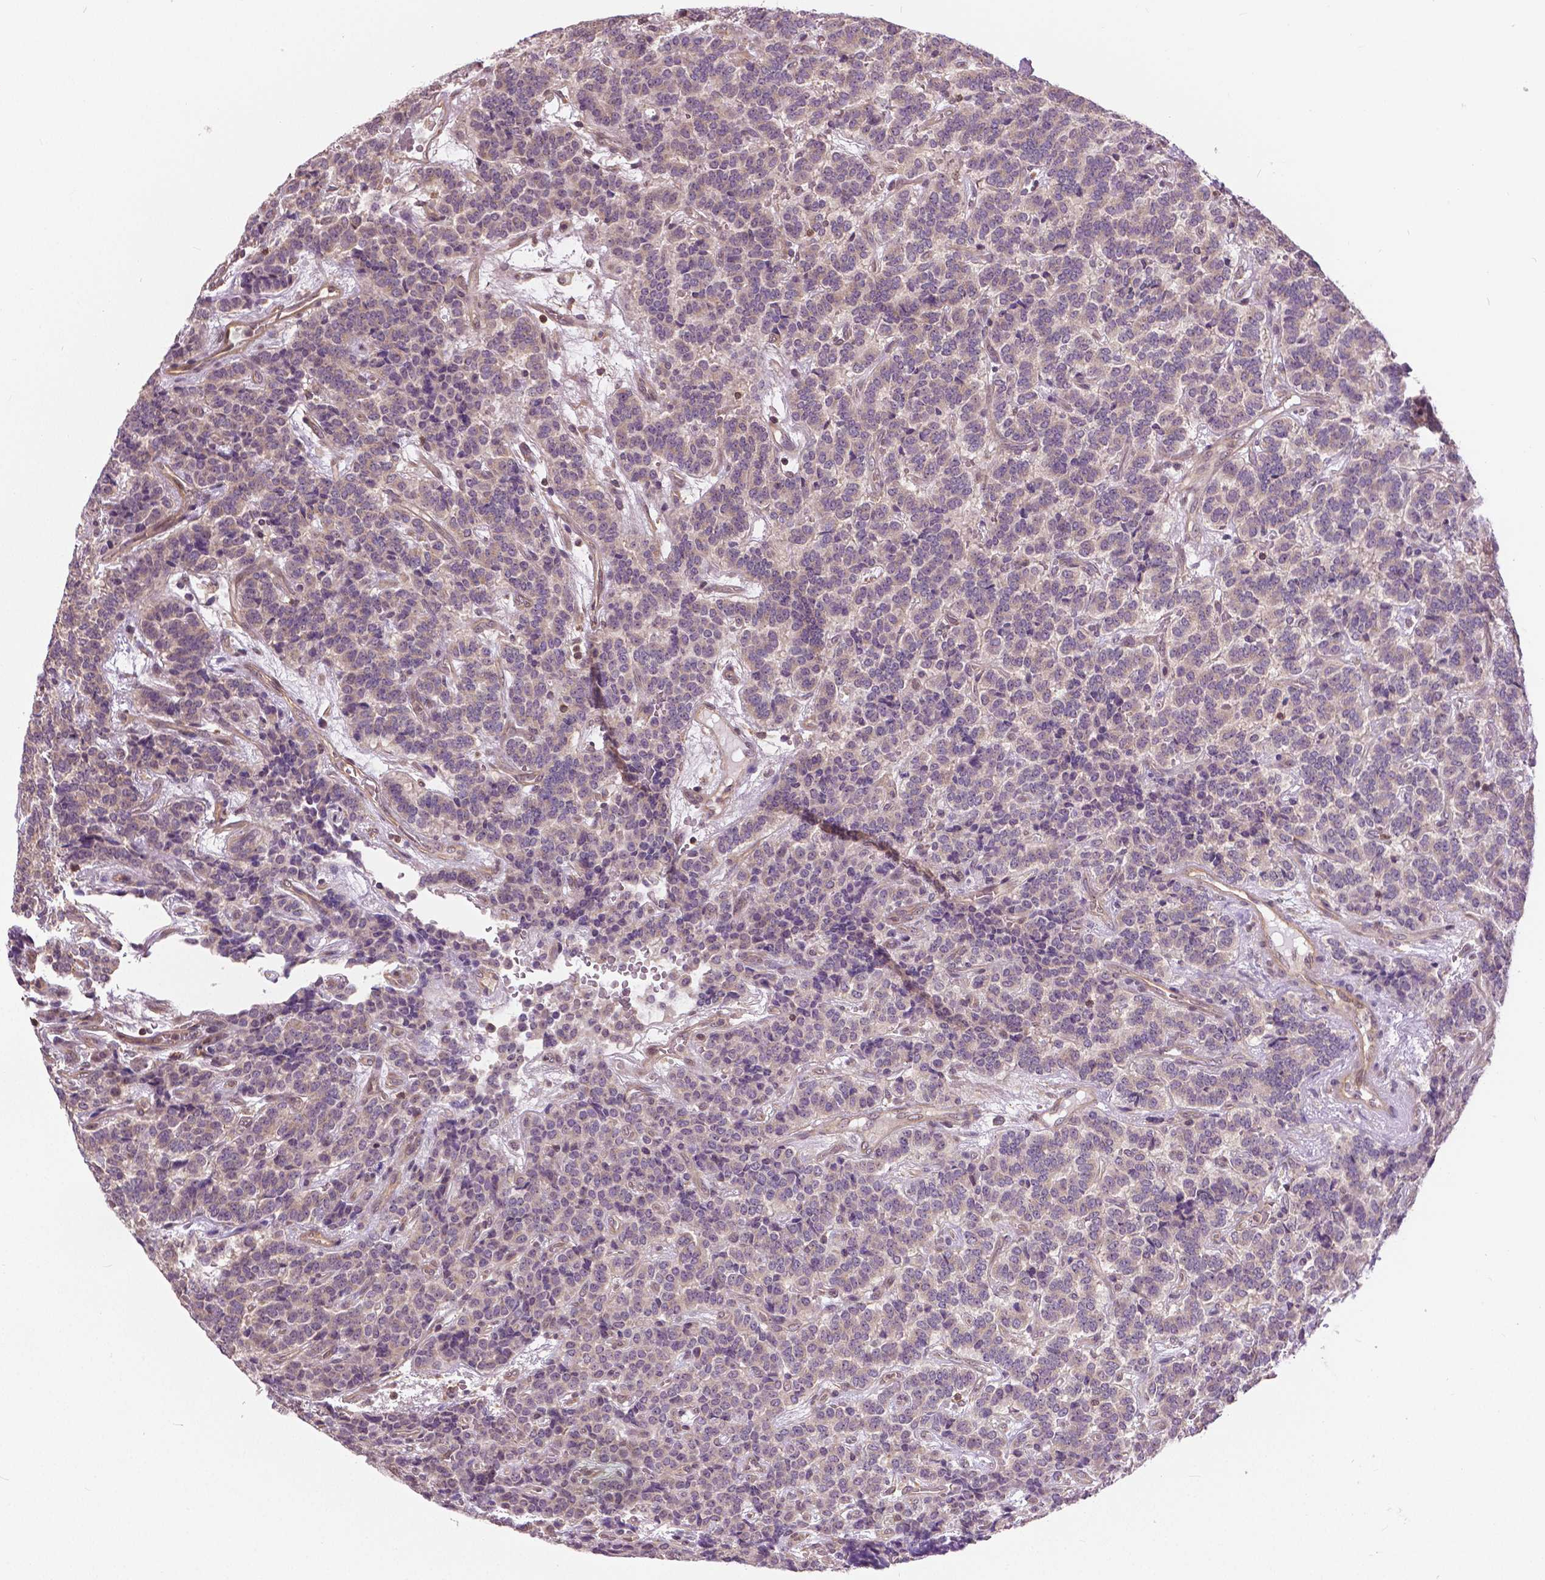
{"staining": {"intensity": "negative", "quantity": "none", "location": "none"}, "tissue": "carcinoid", "cell_type": "Tumor cells", "image_type": "cancer", "snomed": [{"axis": "morphology", "description": "Carcinoid, malignant, NOS"}, {"axis": "topography", "description": "Pancreas"}], "caption": "There is no significant expression in tumor cells of malignant carcinoid.", "gene": "ANXA13", "patient": {"sex": "male", "age": 36}}